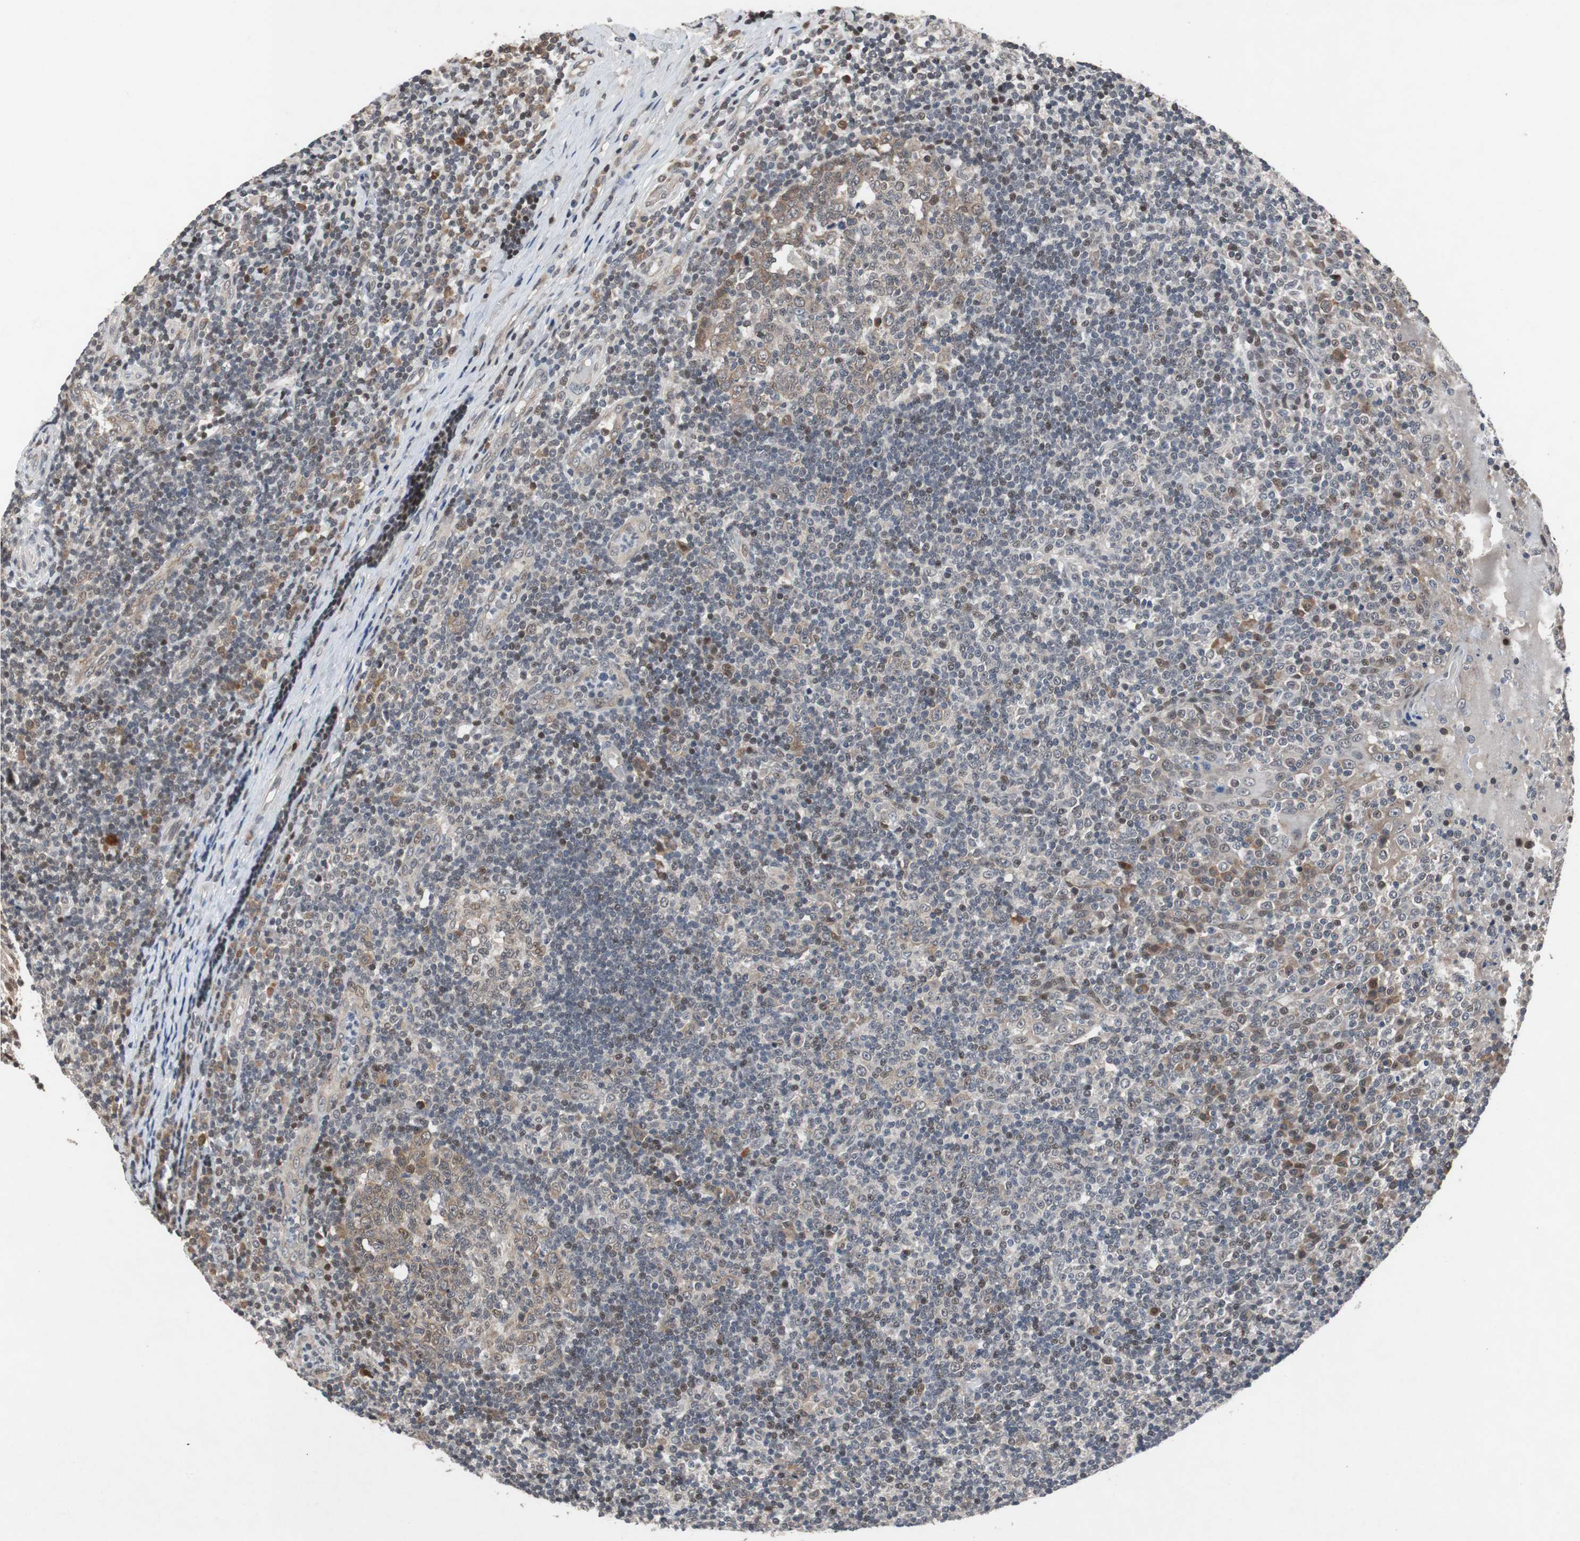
{"staining": {"intensity": "moderate", "quantity": "25%-75%", "location": "cytoplasmic/membranous,nuclear"}, "tissue": "tonsil", "cell_type": "Germinal center cells", "image_type": "normal", "snomed": [{"axis": "morphology", "description": "Normal tissue, NOS"}, {"axis": "topography", "description": "Tonsil"}], "caption": "Protein staining of benign tonsil displays moderate cytoplasmic/membranous,nuclear staining in about 25%-75% of germinal center cells. (Brightfield microscopy of DAB IHC at high magnification).", "gene": "TP63", "patient": {"sex": "female", "age": 40}}